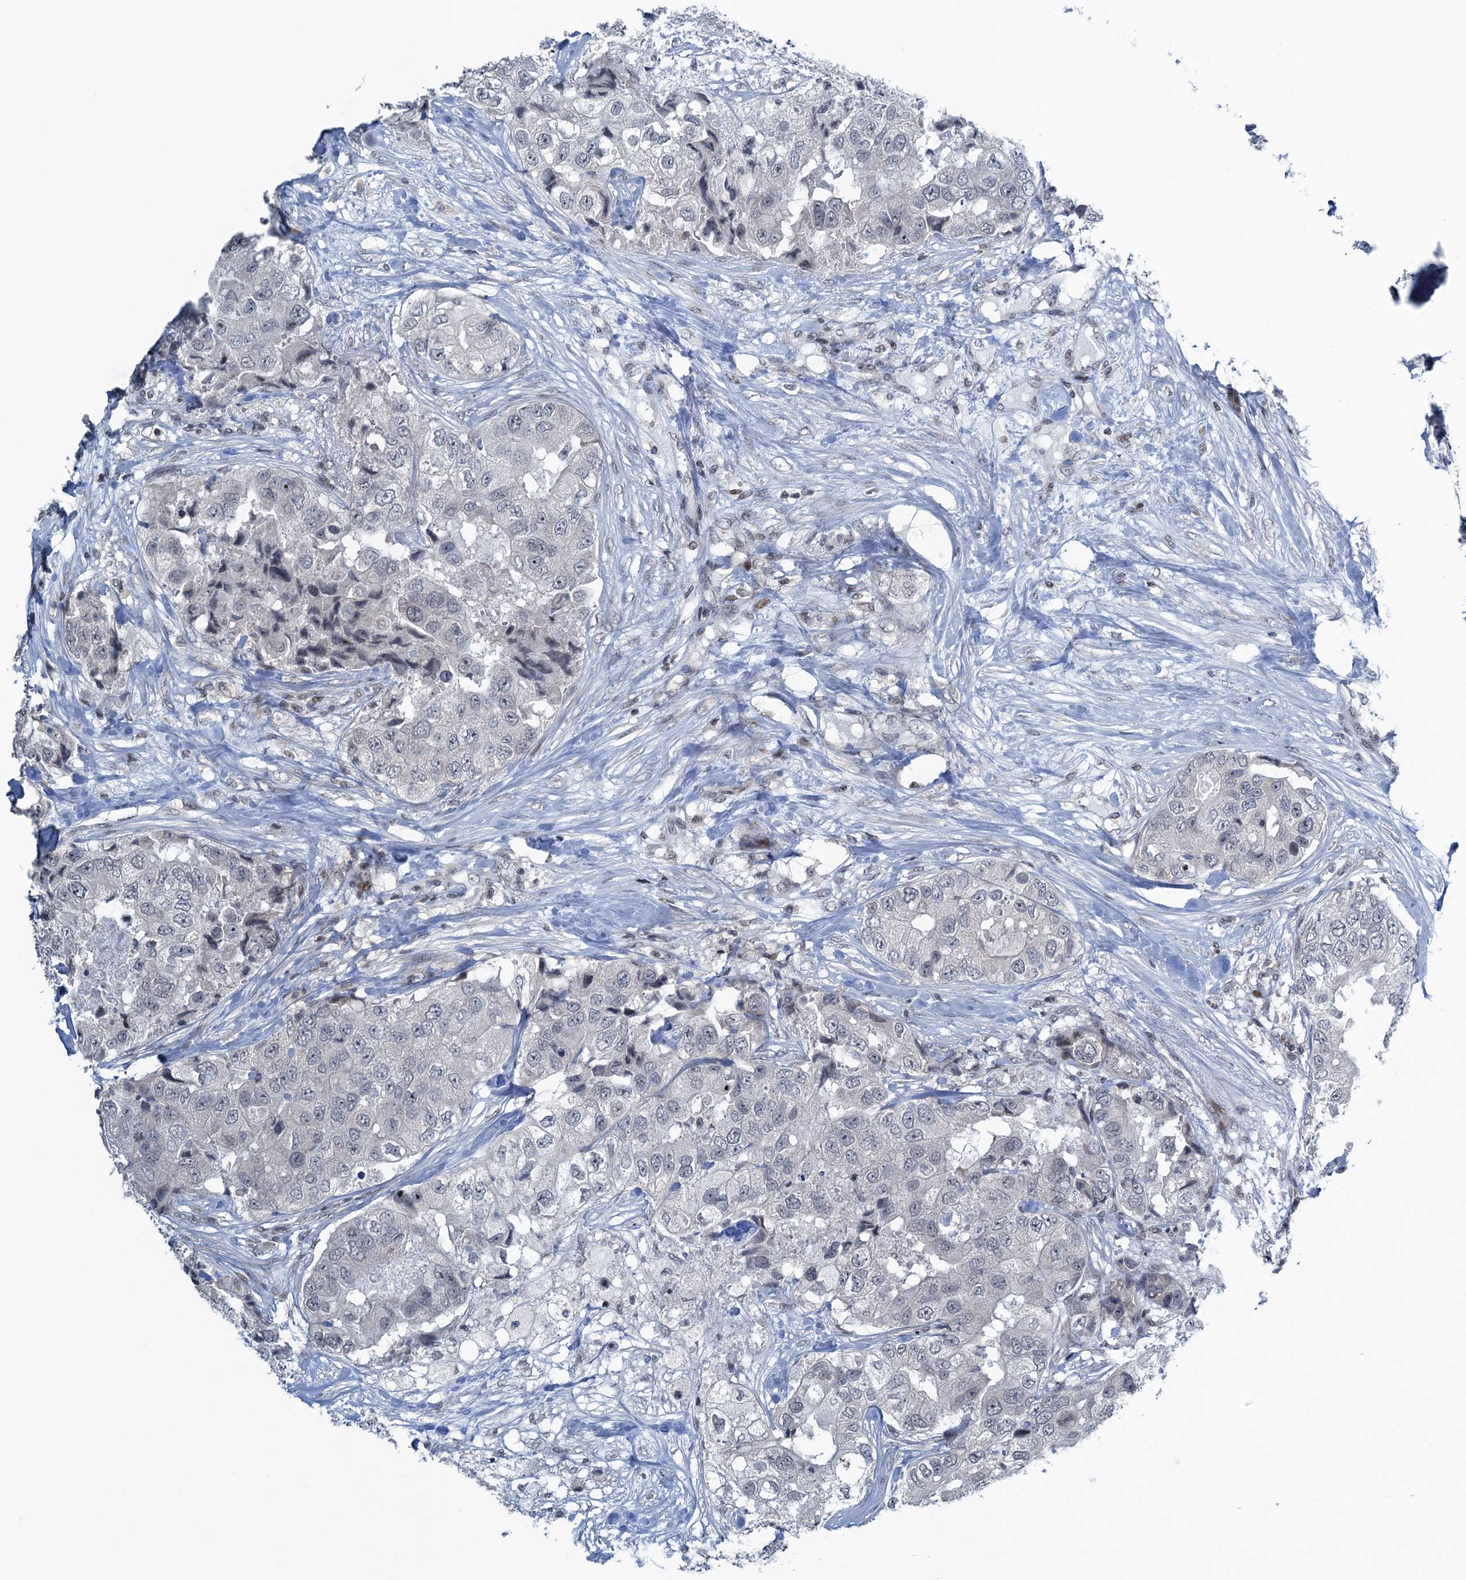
{"staining": {"intensity": "negative", "quantity": "none", "location": "none"}, "tissue": "breast cancer", "cell_type": "Tumor cells", "image_type": "cancer", "snomed": [{"axis": "morphology", "description": "Duct carcinoma"}, {"axis": "topography", "description": "Breast"}], "caption": "Immunohistochemical staining of human breast invasive ductal carcinoma exhibits no significant positivity in tumor cells.", "gene": "FYB1", "patient": {"sex": "female", "age": 62}}